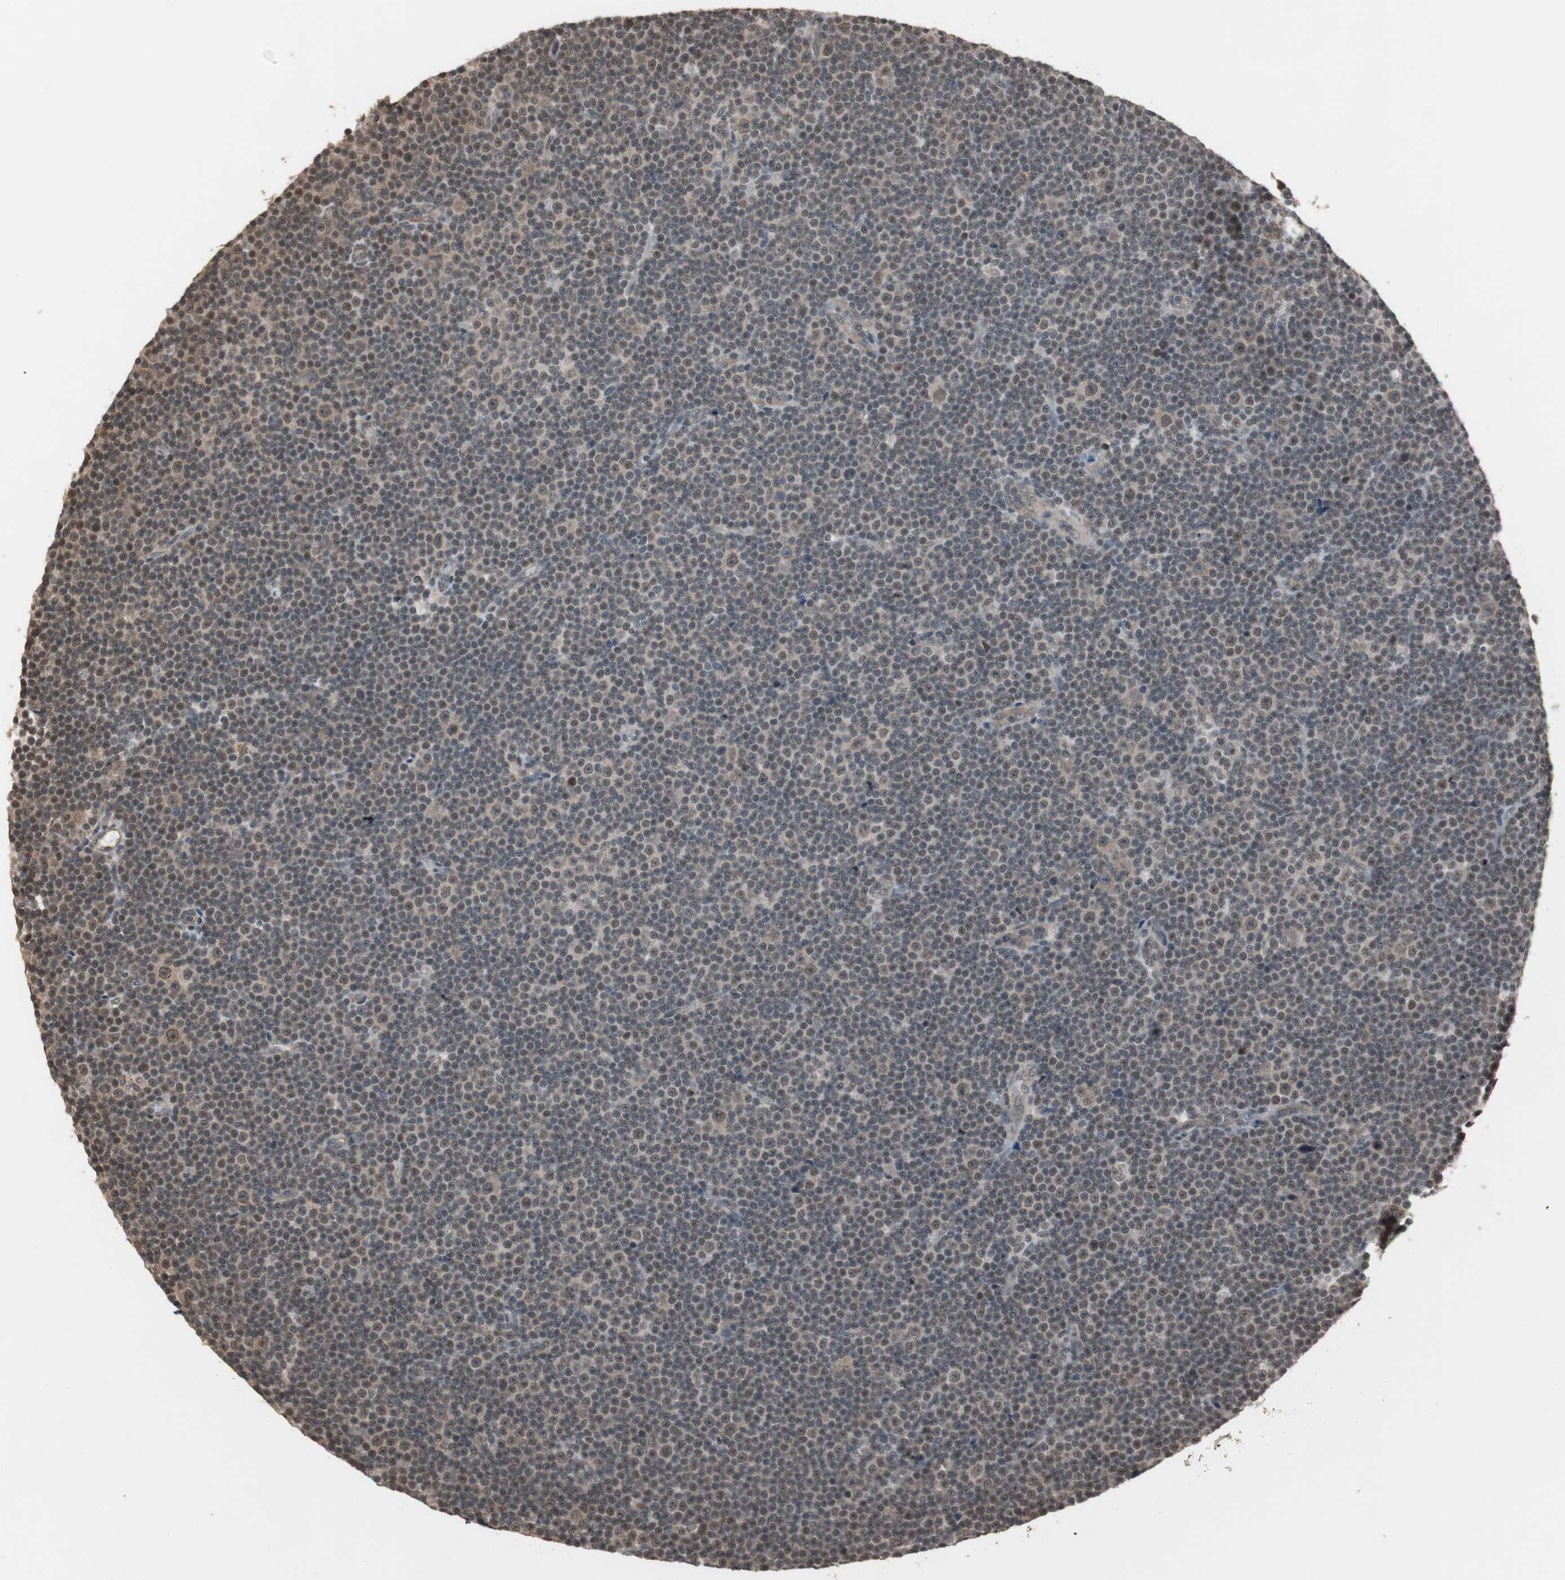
{"staining": {"intensity": "weak", "quantity": "<25%", "location": "nuclear"}, "tissue": "lymphoma", "cell_type": "Tumor cells", "image_type": "cancer", "snomed": [{"axis": "morphology", "description": "Malignant lymphoma, non-Hodgkin's type, Low grade"}, {"axis": "topography", "description": "Lymph node"}], "caption": "IHC of malignant lymphoma, non-Hodgkin's type (low-grade) demonstrates no positivity in tumor cells. (DAB (3,3'-diaminobenzidine) IHC with hematoxylin counter stain).", "gene": "DRAP1", "patient": {"sex": "female", "age": 67}}